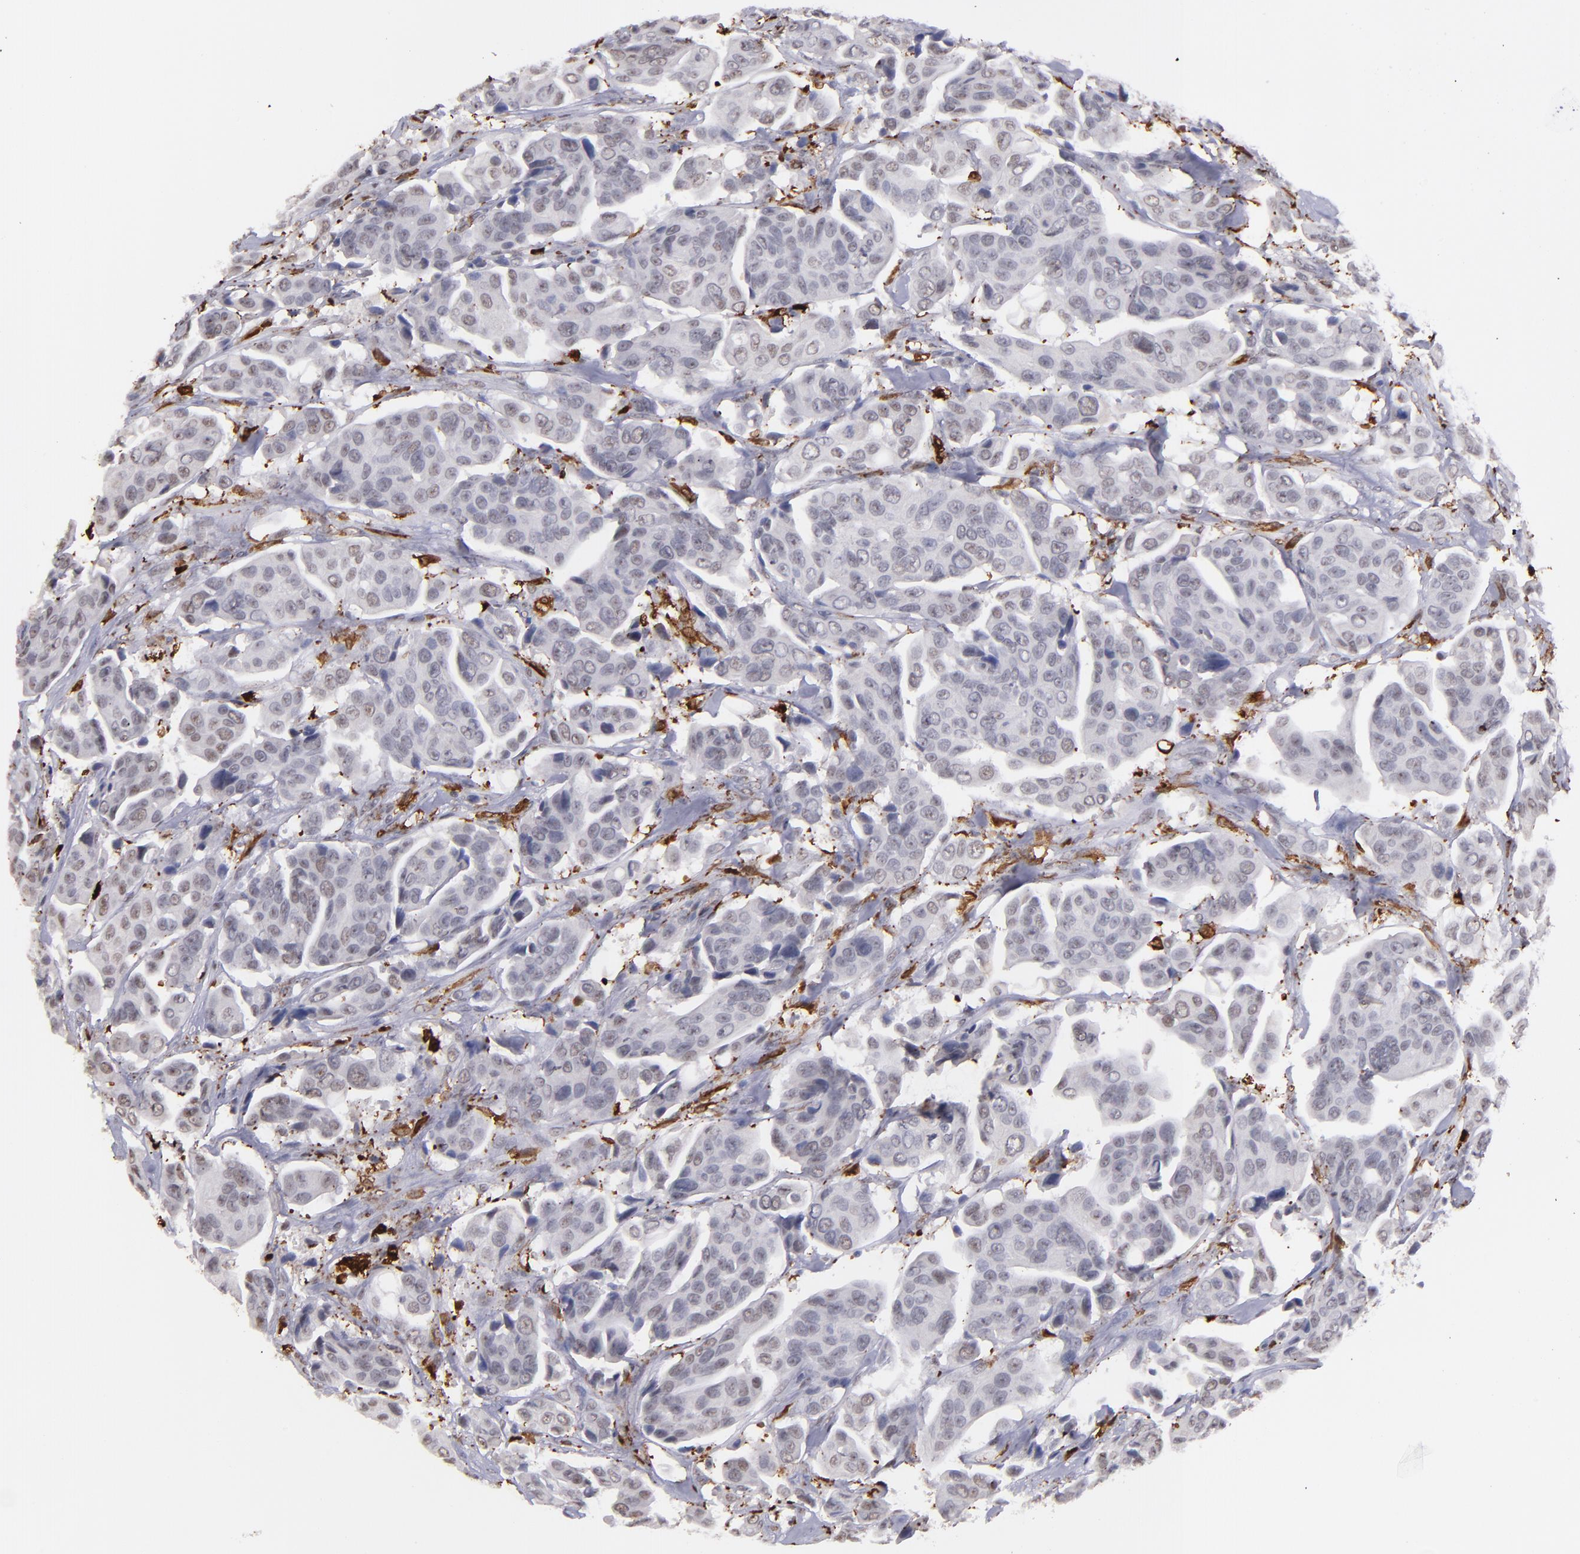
{"staining": {"intensity": "negative", "quantity": "none", "location": "none"}, "tissue": "urothelial cancer", "cell_type": "Tumor cells", "image_type": "cancer", "snomed": [{"axis": "morphology", "description": "Adenocarcinoma, NOS"}, {"axis": "topography", "description": "Urinary bladder"}], "caption": "Tumor cells are negative for brown protein staining in adenocarcinoma.", "gene": "NCF2", "patient": {"sex": "male", "age": 61}}